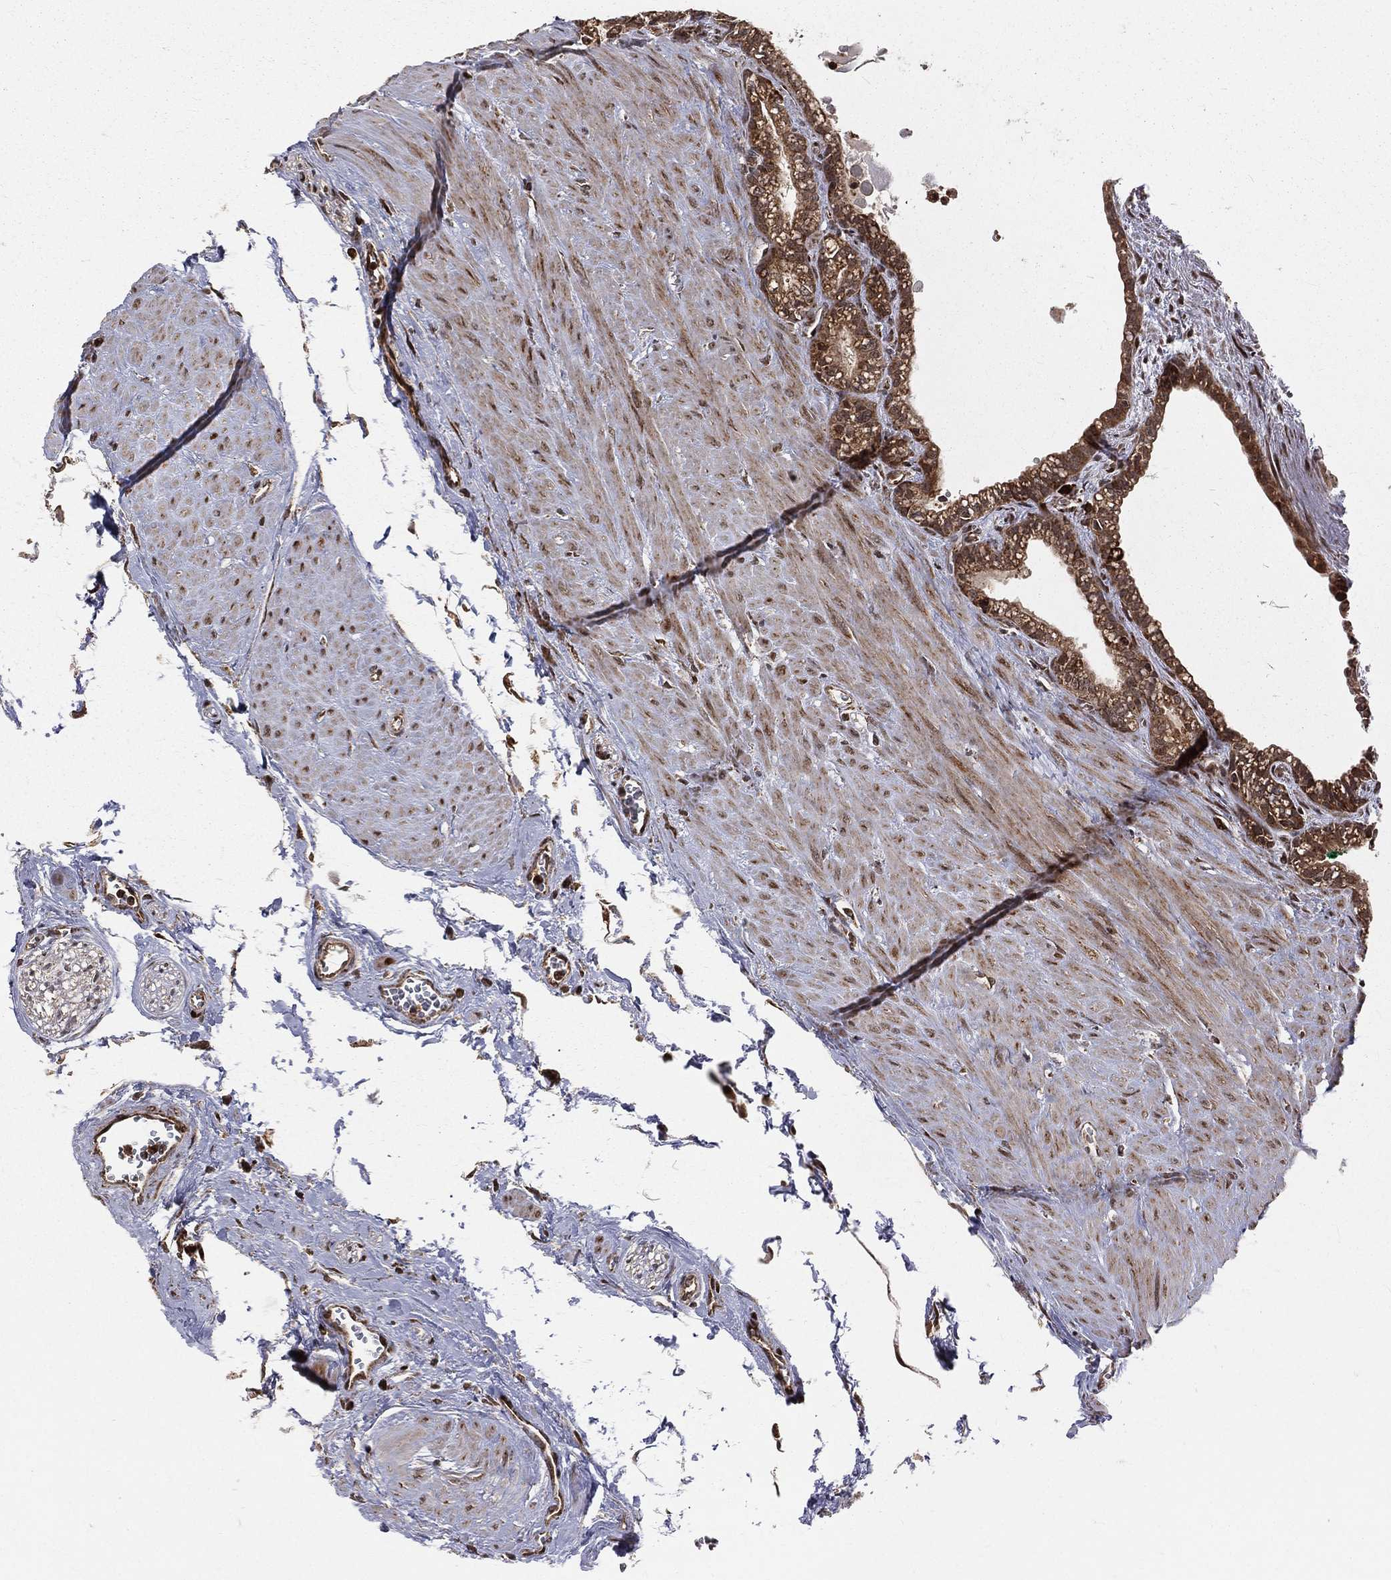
{"staining": {"intensity": "strong", "quantity": "25%-75%", "location": "cytoplasmic/membranous"}, "tissue": "seminal vesicle", "cell_type": "Glandular cells", "image_type": "normal", "snomed": [{"axis": "morphology", "description": "Normal tissue, NOS"}, {"axis": "morphology", "description": "Urothelial carcinoma, NOS"}, {"axis": "topography", "description": "Urinary bladder"}, {"axis": "topography", "description": "Seminal veicle"}], "caption": "Strong cytoplasmic/membranous expression for a protein is appreciated in approximately 25%-75% of glandular cells of normal seminal vesicle using IHC.", "gene": "MDM2", "patient": {"sex": "male", "age": 76}}